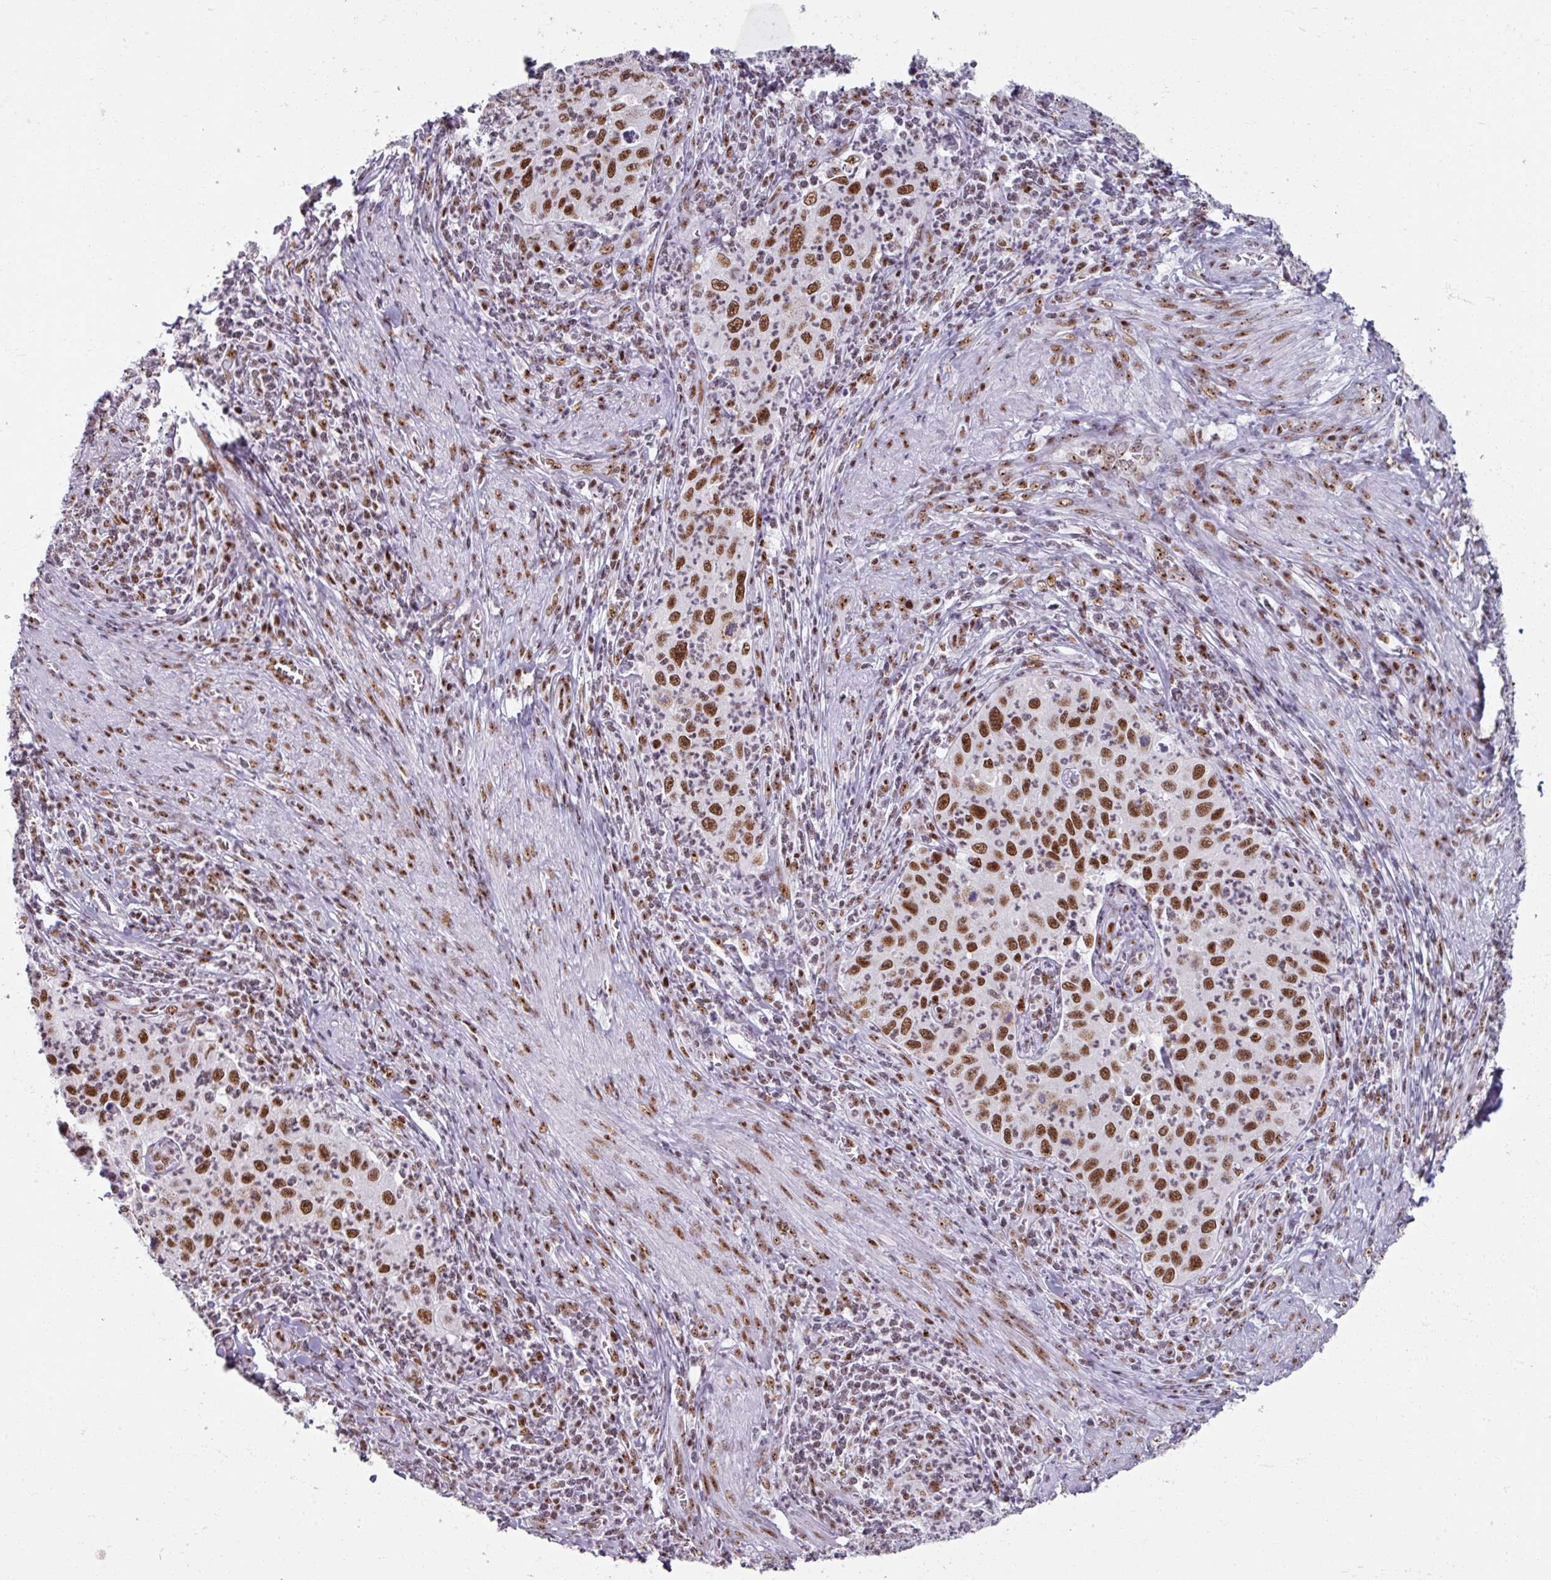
{"staining": {"intensity": "strong", "quantity": ">75%", "location": "nuclear"}, "tissue": "cervical cancer", "cell_type": "Tumor cells", "image_type": "cancer", "snomed": [{"axis": "morphology", "description": "Squamous cell carcinoma, NOS"}, {"axis": "topography", "description": "Cervix"}], "caption": "This image displays IHC staining of human squamous cell carcinoma (cervical), with high strong nuclear expression in approximately >75% of tumor cells.", "gene": "ADAR", "patient": {"sex": "female", "age": 30}}